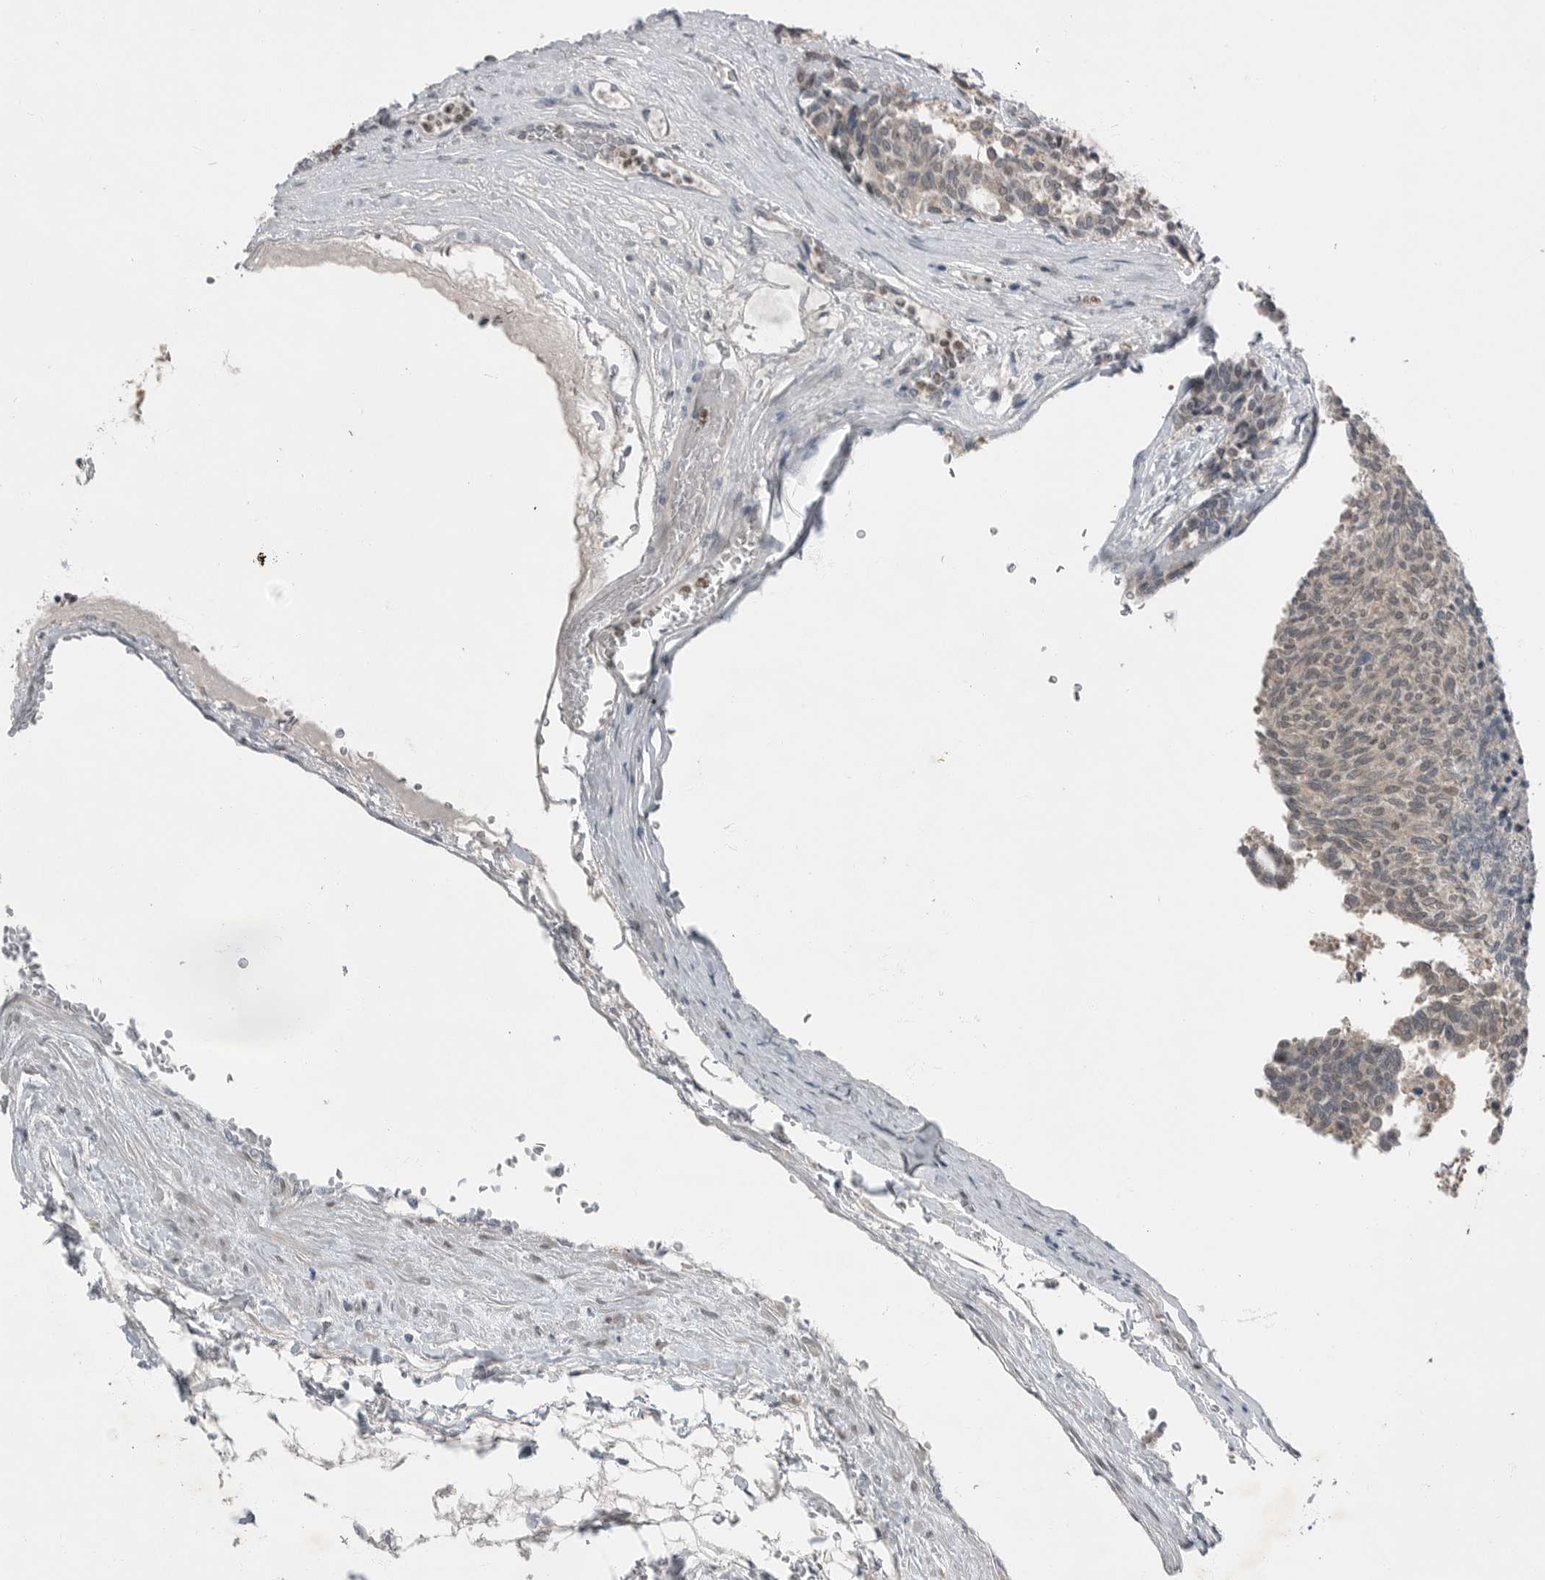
{"staining": {"intensity": "weak", "quantity": "25%-75%", "location": "nuclear"}, "tissue": "carcinoid", "cell_type": "Tumor cells", "image_type": "cancer", "snomed": [{"axis": "morphology", "description": "Carcinoid, malignant, NOS"}, {"axis": "topography", "description": "Pancreas"}], "caption": "Immunohistochemistry (IHC) histopathology image of neoplastic tissue: human carcinoid stained using immunohistochemistry (IHC) exhibits low levels of weak protein expression localized specifically in the nuclear of tumor cells, appearing as a nuclear brown color.", "gene": "MFAP3L", "patient": {"sex": "female", "age": 54}}